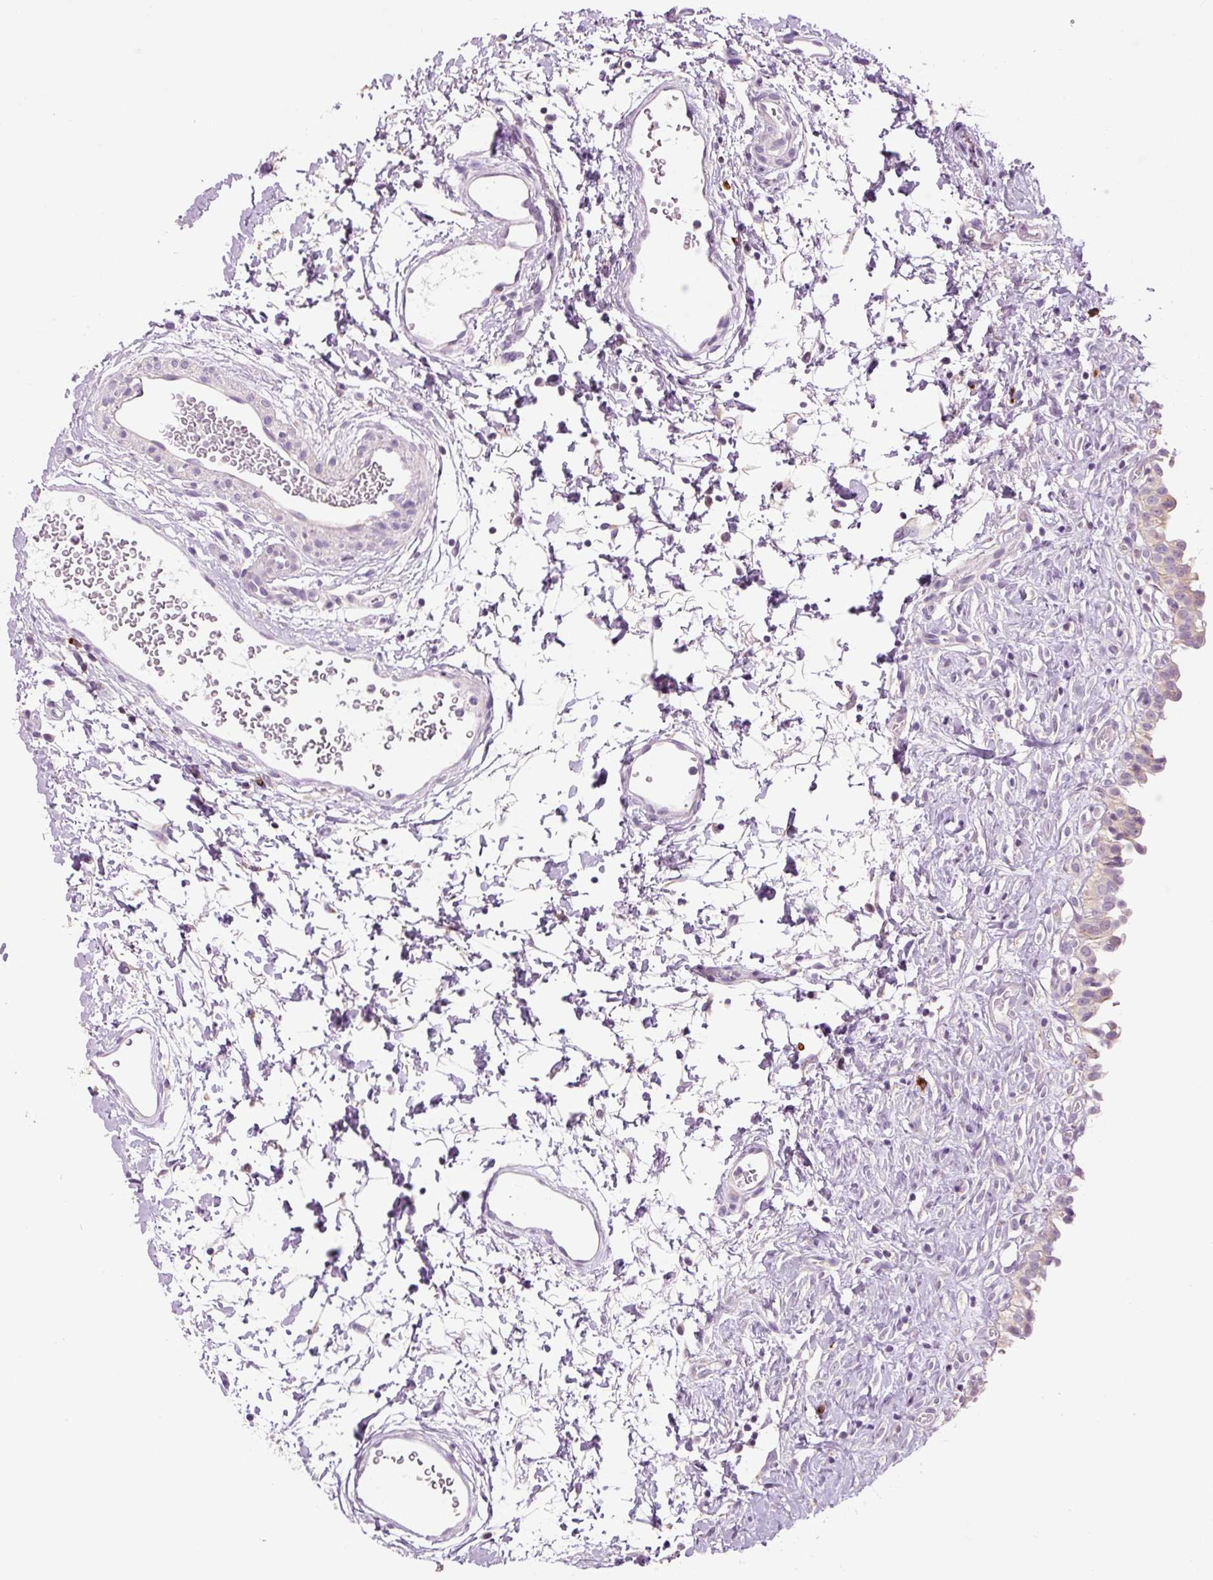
{"staining": {"intensity": "weak", "quantity": "<25%", "location": "cytoplasmic/membranous"}, "tissue": "urinary bladder", "cell_type": "Urothelial cells", "image_type": "normal", "snomed": [{"axis": "morphology", "description": "Normal tissue, NOS"}, {"axis": "topography", "description": "Urinary bladder"}], "caption": "A histopathology image of urinary bladder stained for a protein shows no brown staining in urothelial cells.", "gene": "HAX1", "patient": {"sex": "male", "age": 51}}